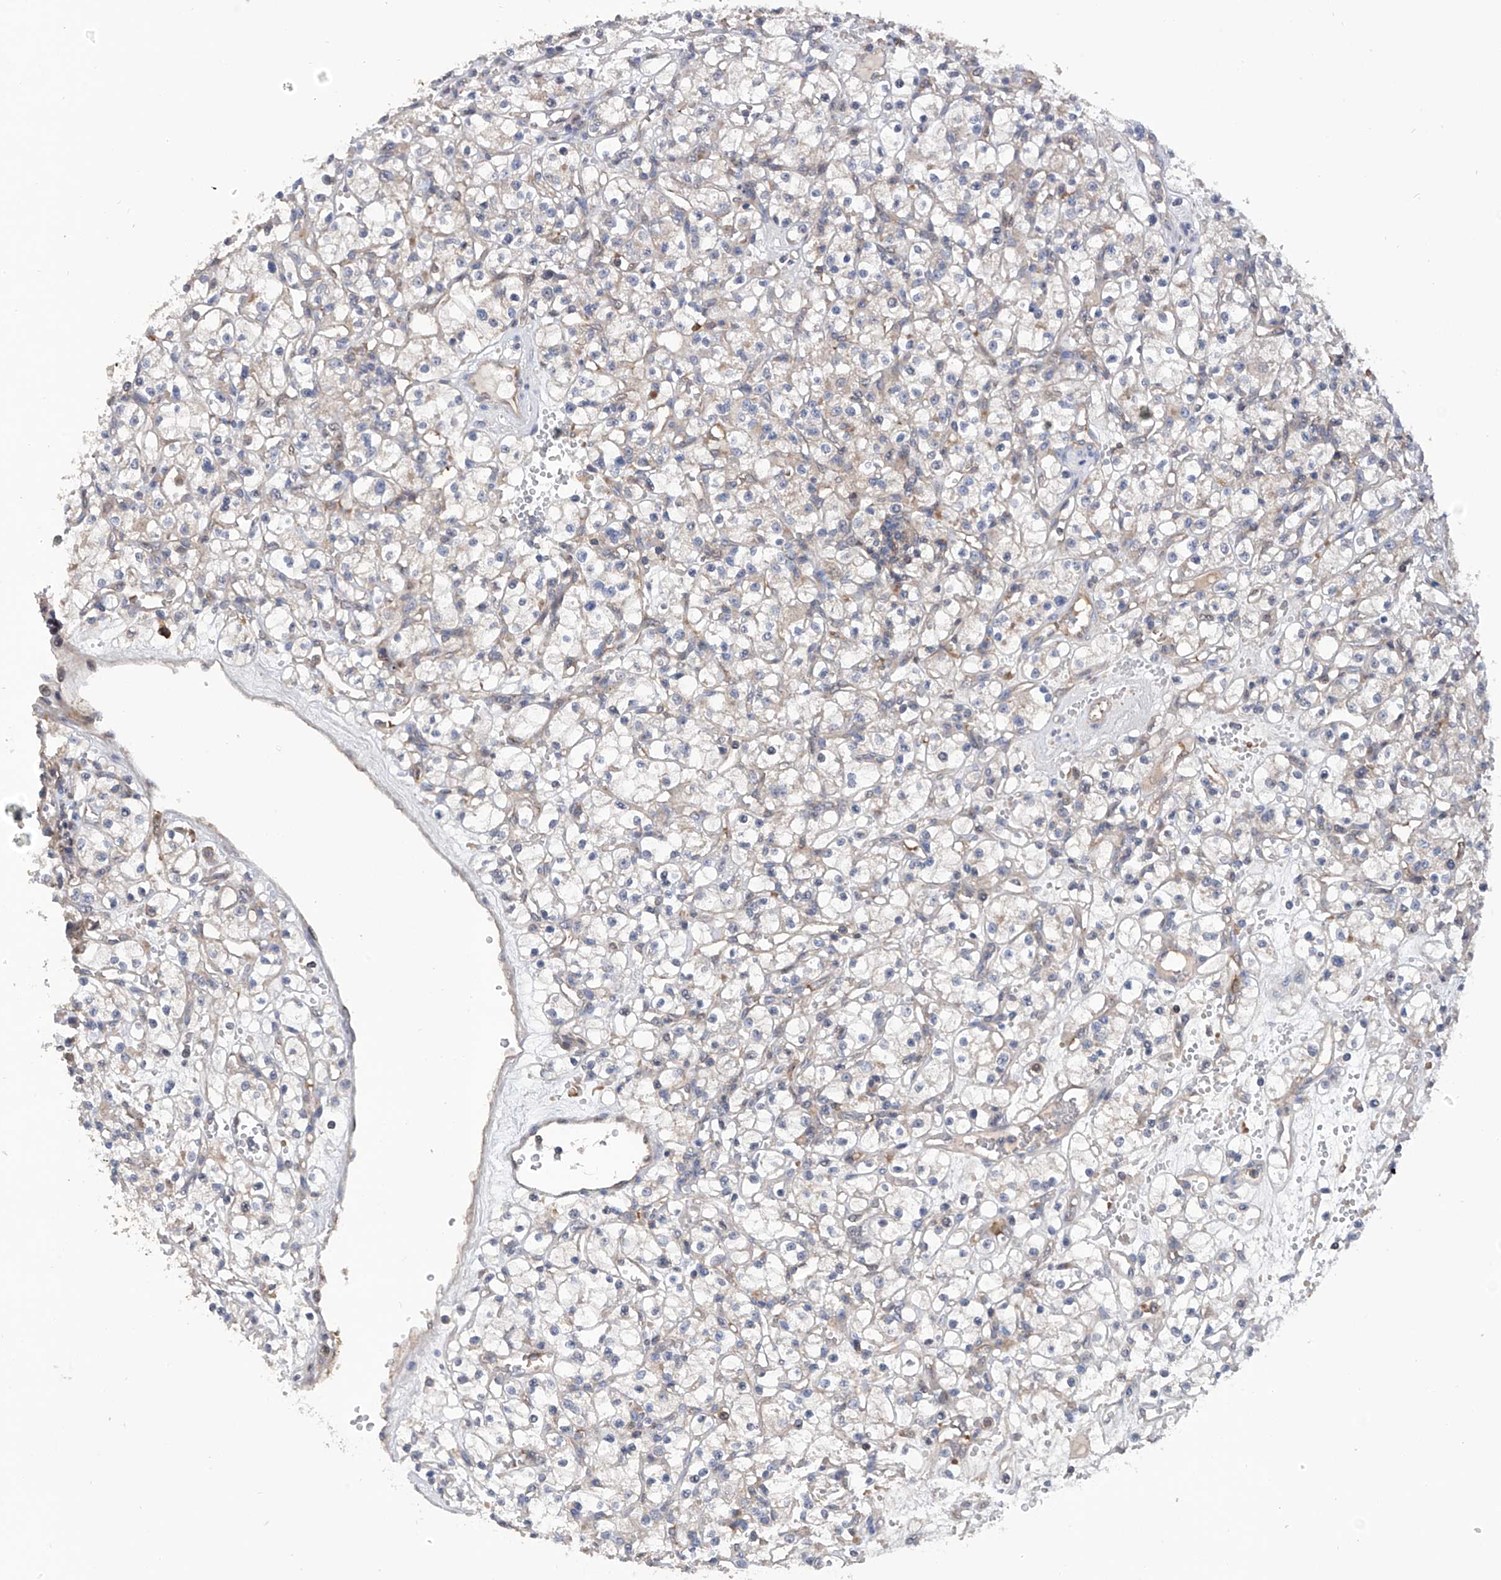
{"staining": {"intensity": "negative", "quantity": "none", "location": "none"}, "tissue": "renal cancer", "cell_type": "Tumor cells", "image_type": "cancer", "snomed": [{"axis": "morphology", "description": "Adenocarcinoma, NOS"}, {"axis": "topography", "description": "Kidney"}], "caption": "Image shows no protein expression in tumor cells of renal cancer tissue.", "gene": "NUDT17", "patient": {"sex": "female", "age": 59}}